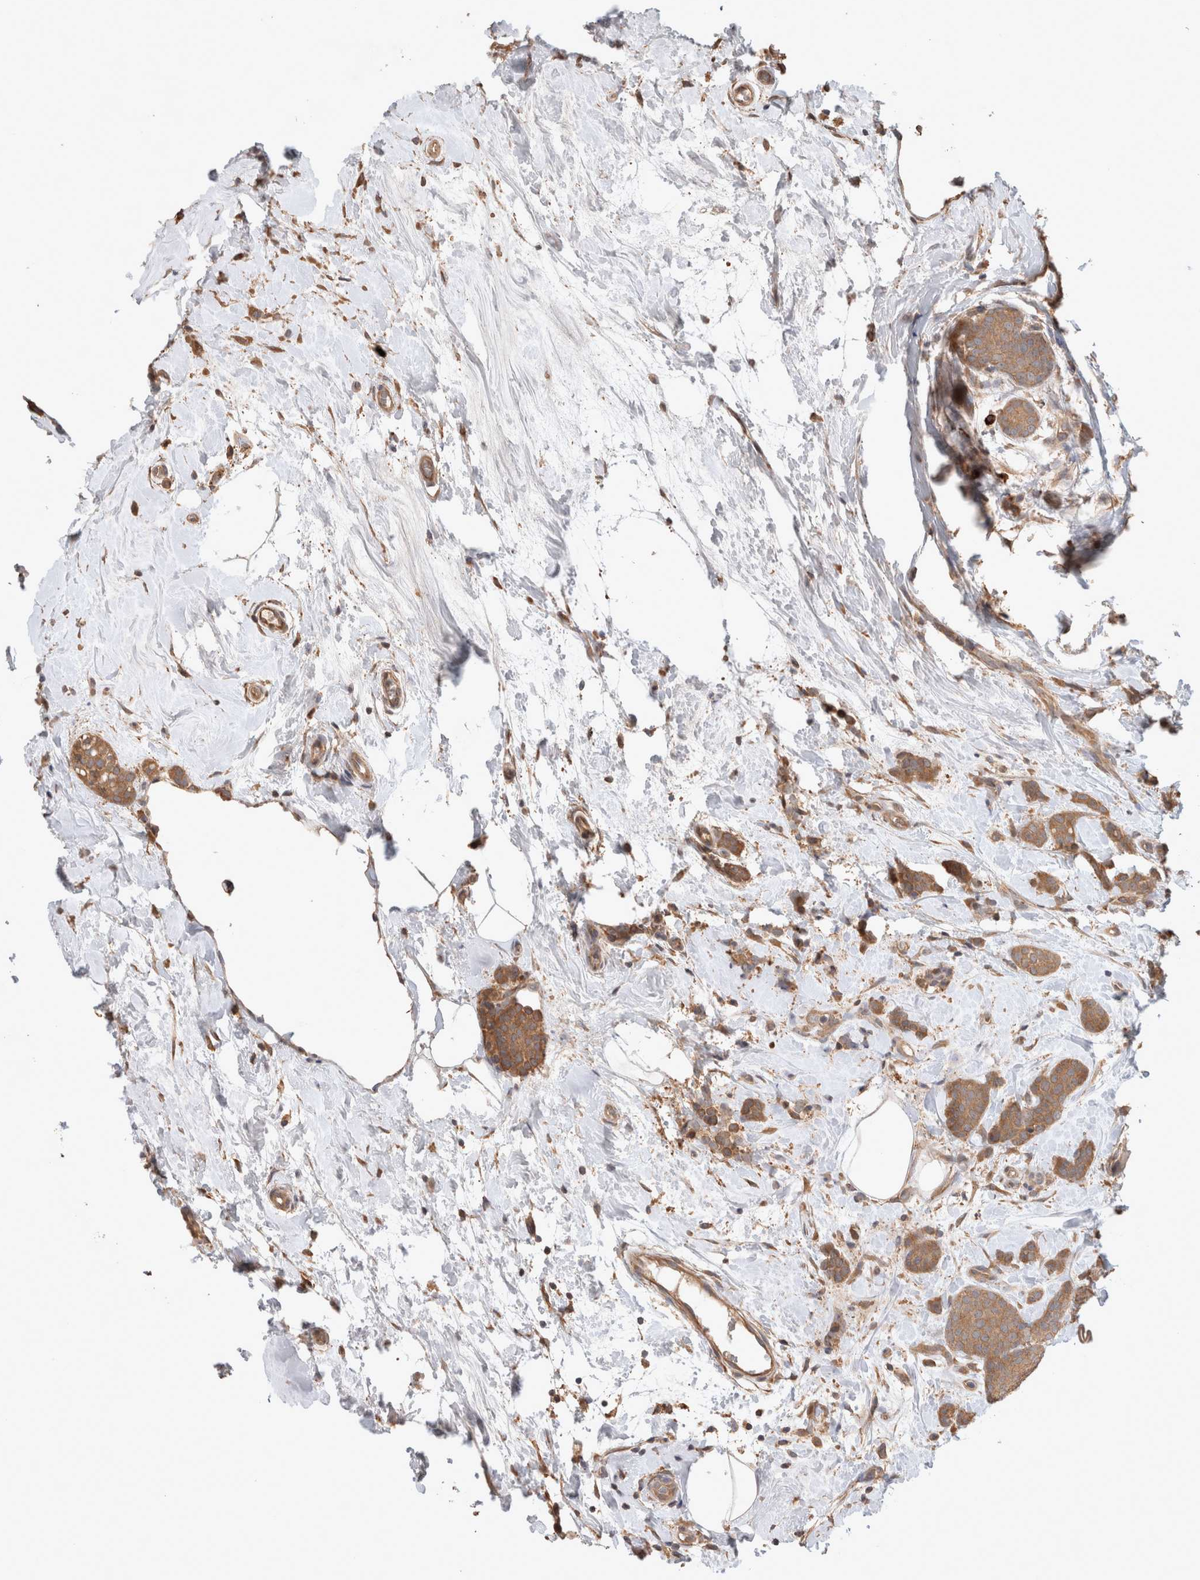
{"staining": {"intensity": "moderate", "quantity": ">75%", "location": "cytoplasmic/membranous"}, "tissue": "breast cancer", "cell_type": "Tumor cells", "image_type": "cancer", "snomed": [{"axis": "morphology", "description": "Lobular carcinoma, in situ"}, {"axis": "morphology", "description": "Lobular carcinoma"}, {"axis": "topography", "description": "Breast"}], "caption": "IHC micrograph of human breast cancer stained for a protein (brown), which shows medium levels of moderate cytoplasmic/membranous expression in about >75% of tumor cells.", "gene": "HROB", "patient": {"sex": "female", "age": 41}}